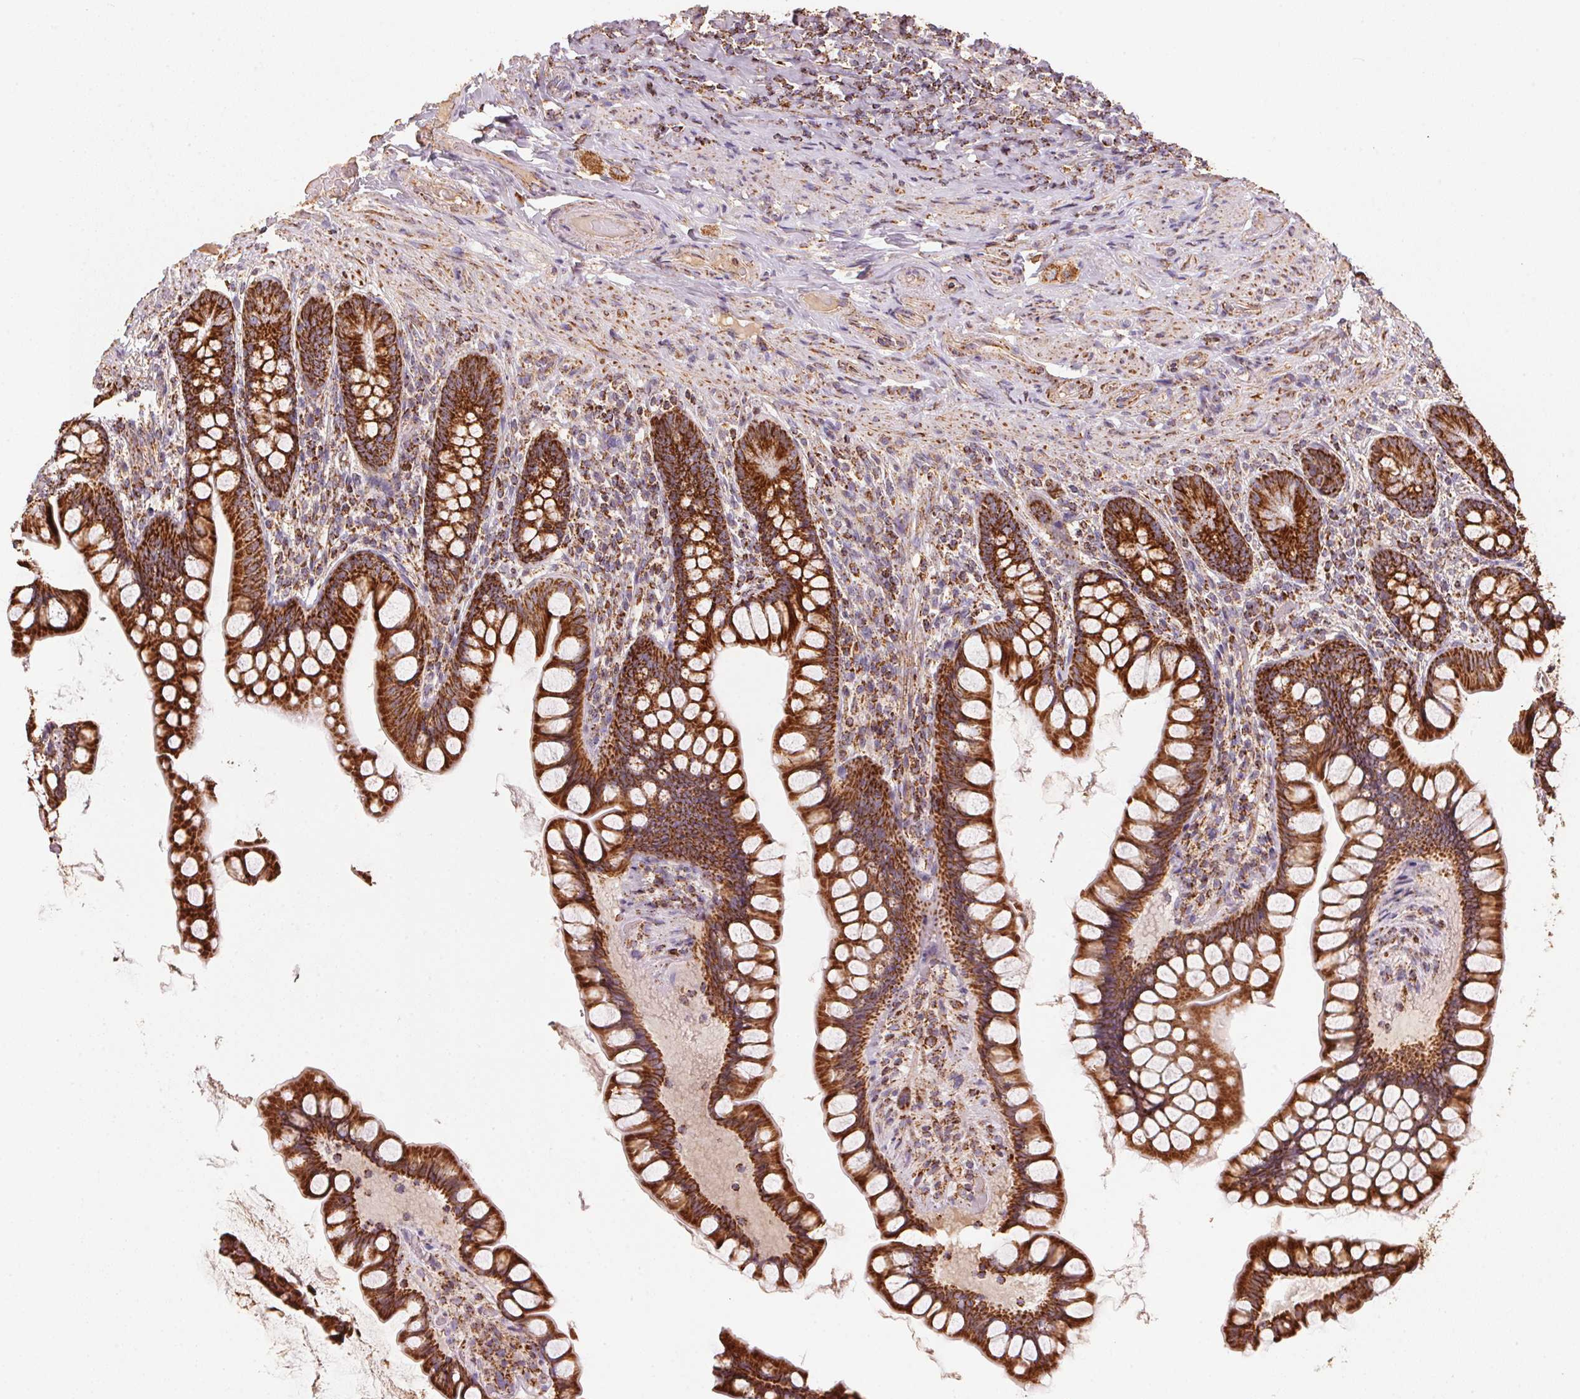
{"staining": {"intensity": "strong", "quantity": ">75%", "location": "cytoplasmic/membranous"}, "tissue": "small intestine", "cell_type": "Glandular cells", "image_type": "normal", "snomed": [{"axis": "morphology", "description": "Normal tissue, NOS"}, {"axis": "topography", "description": "Small intestine"}], "caption": "Unremarkable small intestine shows strong cytoplasmic/membranous positivity in about >75% of glandular cells (DAB = brown stain, brightfield microscopy at high magnification)..", "gene": "NDUFS2", "patient": {"sex": "male", "age": 70}}